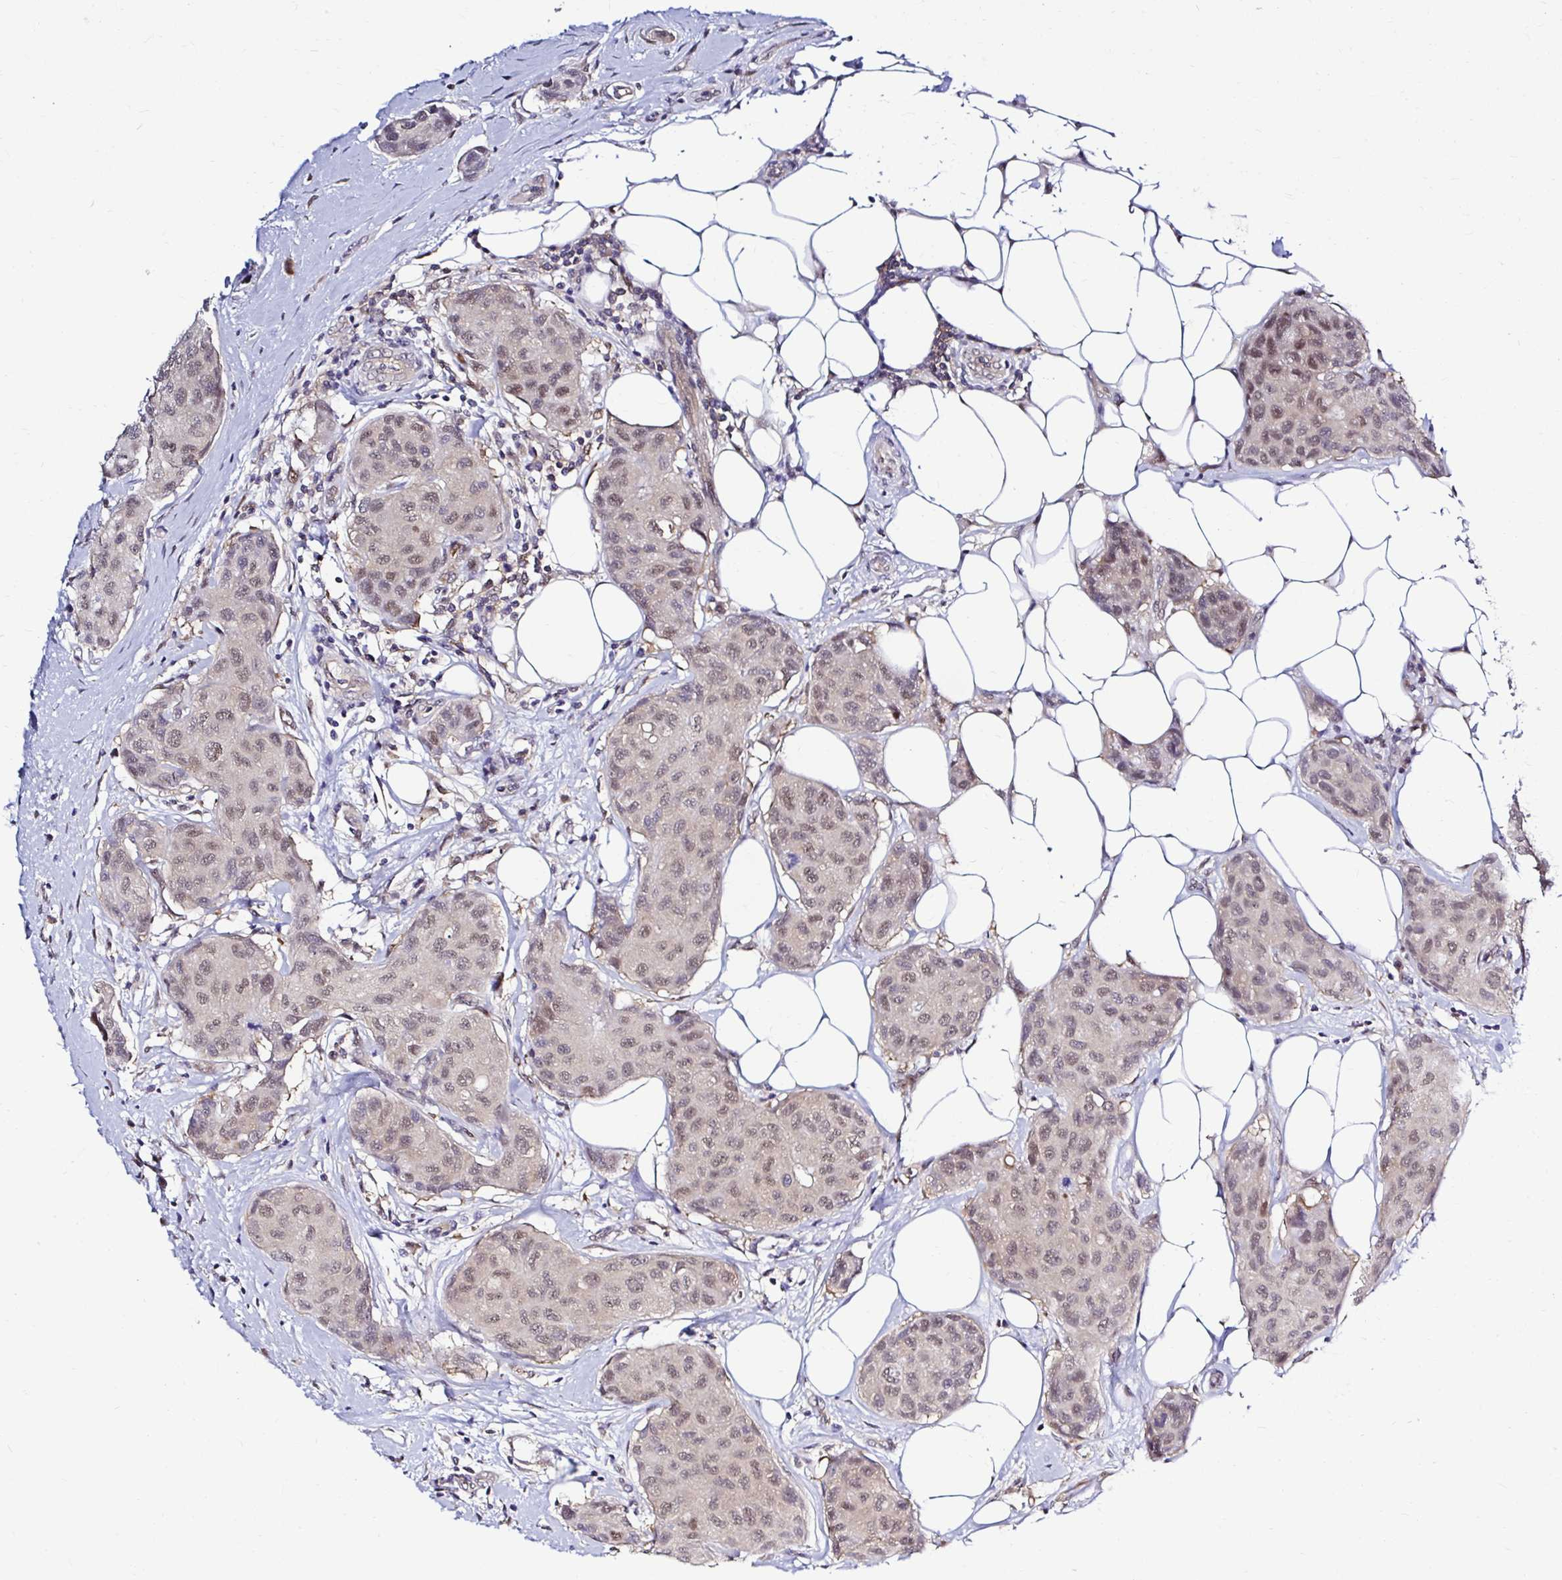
{"staining": {"intensity": "weak", "quantity": ">75%", "location": "nuclear"}, "tissue": "breast cancer", "cell_type": "Tumor cells", "image_type": "cancer", "snomed": [{"axis": "morphology", "description": "Duct carcinoma"}, {"axis": "topography", "description": "Breast"}, {"axis": "topography", "description": "Lymph node"}], "caption": "Protein staining of breast cancer (intraductal carcinoma) tissue exhibits weak nuclear expression in about >75% of tumor cells. (DAB = brown stain, brightfield microscopy at high magnification).", "gene": "PSMD3", "patient": {"sex": "female", "age": 80}}